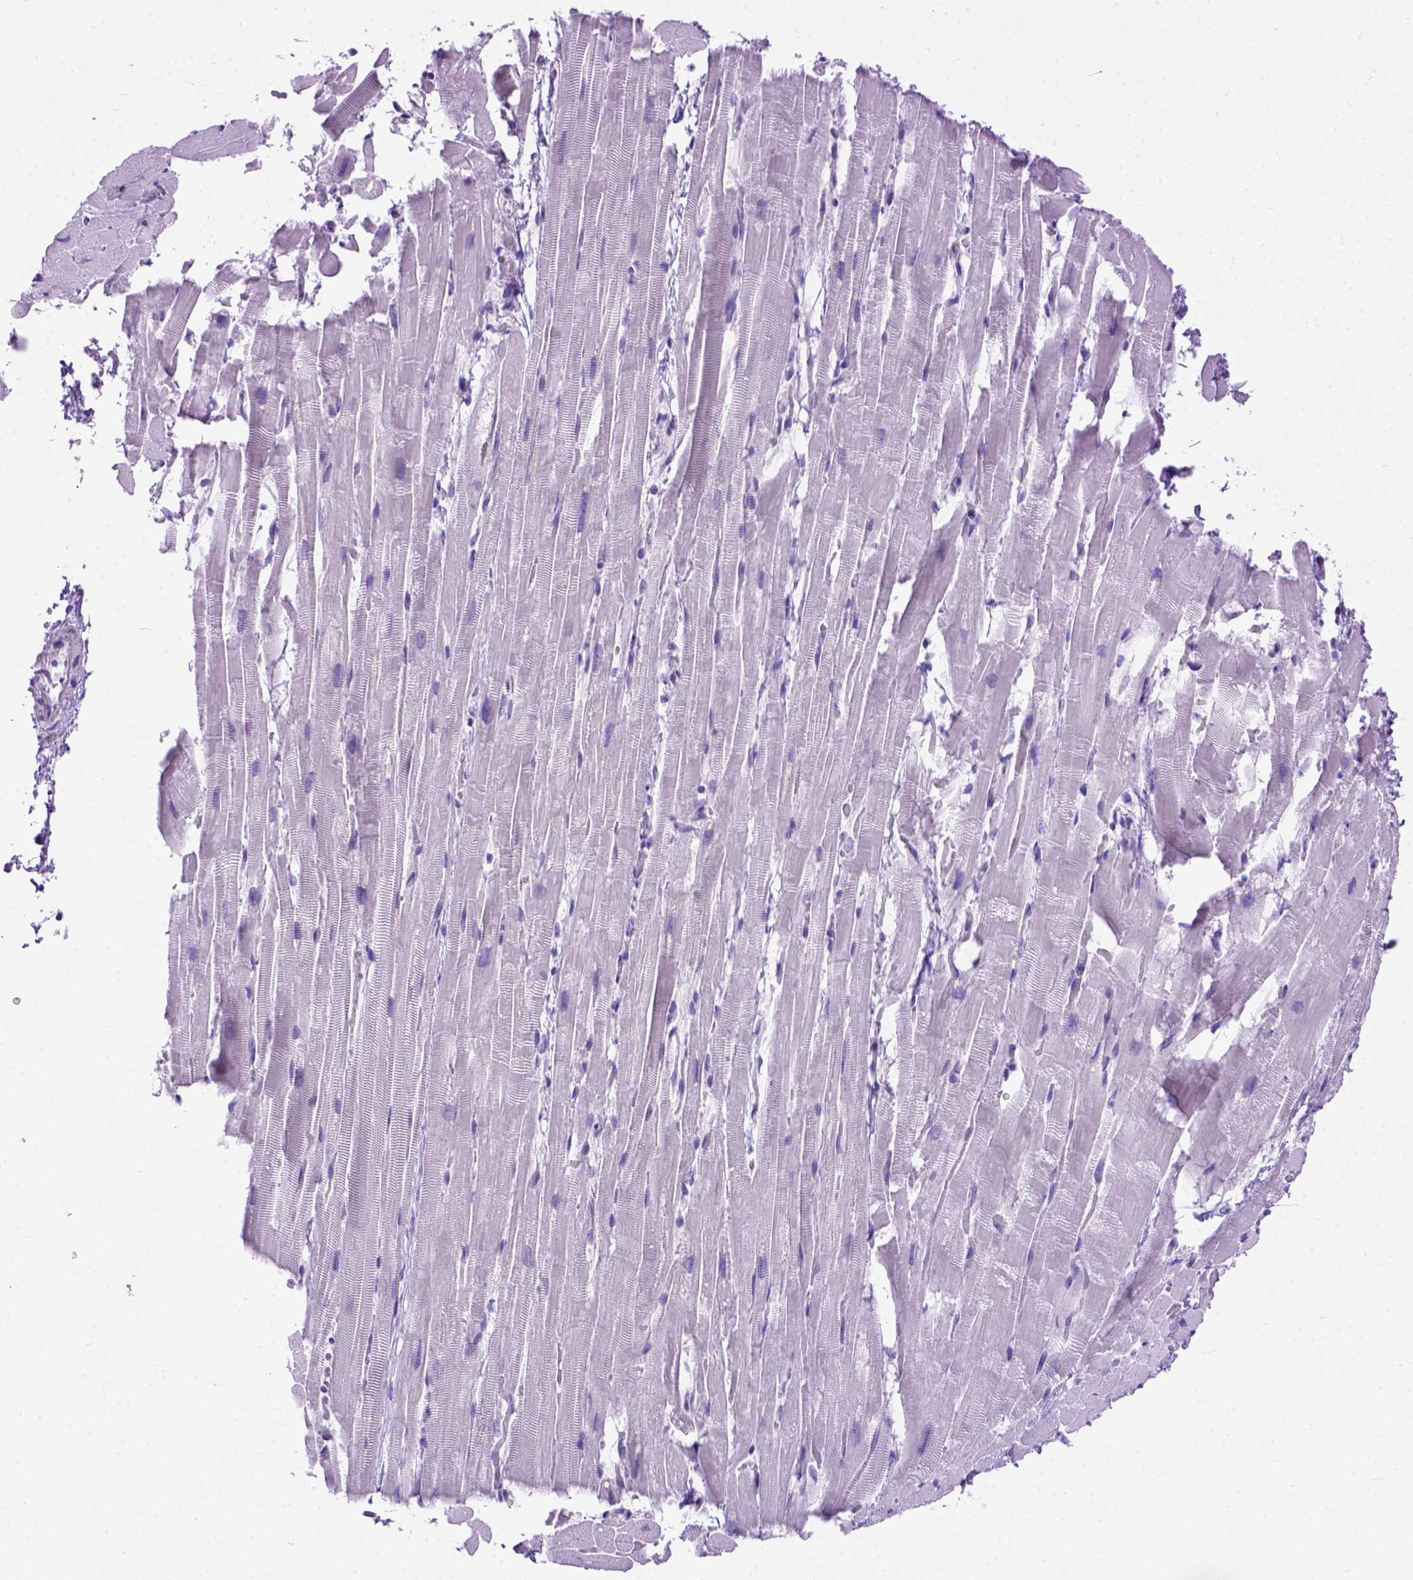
{"staining": {"intensity": "negative", "quantity": "none", "location": "none"}, "tissue": "heart muscle", "cell_type": "Cardiomyocytes", "image_type": "normal", "snomed": [{"axis": "morphology", "description": "Normal tissue, NOS"}, {"axis": "topography", "description": "Heart"}], "caption": "IHC histopathology image of benign heart muscle: heart muscle stained with DAB exhibits no significant protein staining in cardiomyocytes.", "gene": "ODAD3", "patient": {"sex": "male", "age": 37}}